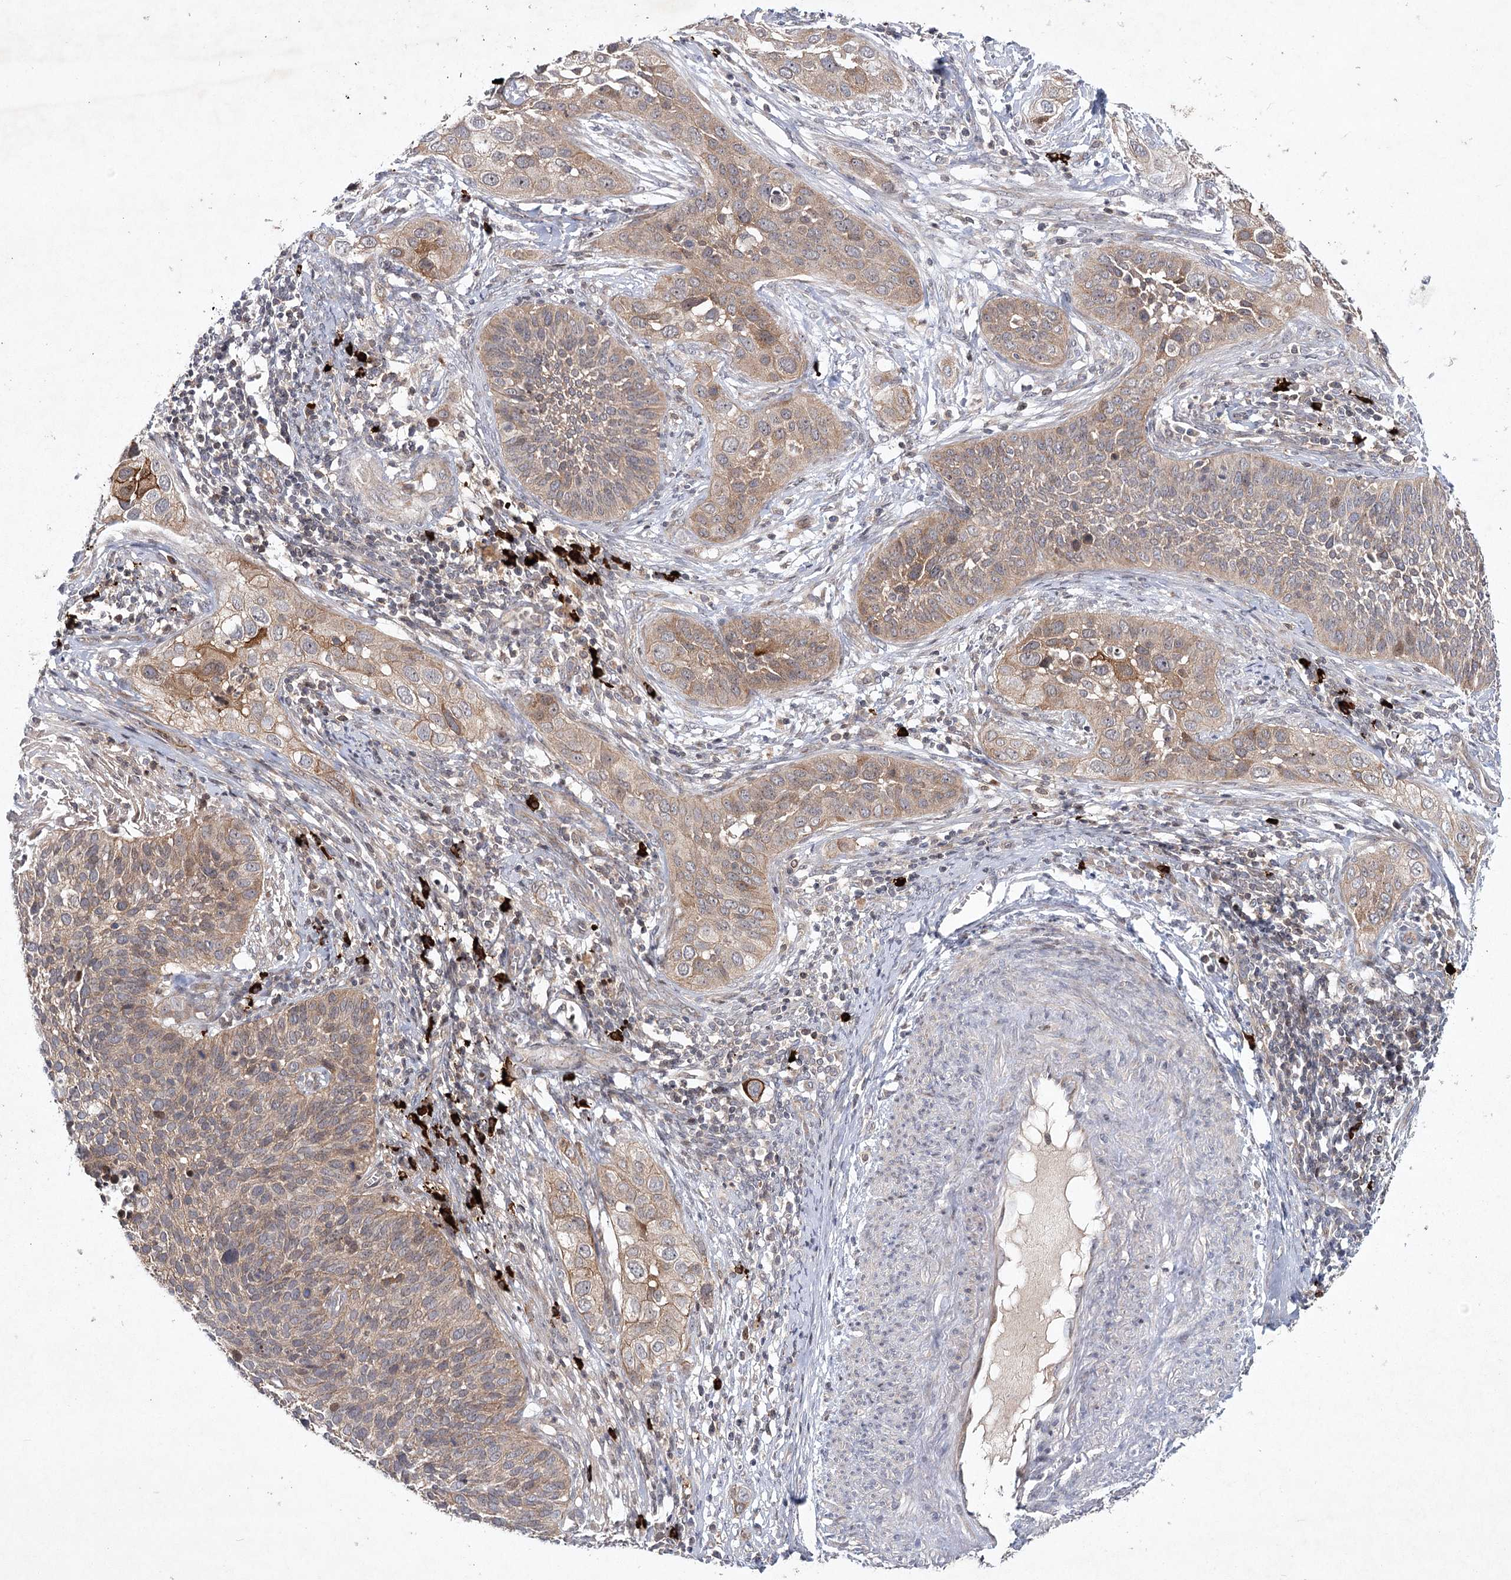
{"staining": {"intensity": "moderate", "quantity": ">75%", "location": "cytoplasmic/membranous"}, "tissue": "cervical cancer", "cell_type": "Tumor cells", "image_type": "cancer", "snomed": [{"axis": "morphology", "description": "Squamous cell carcinoma, NOS"}, {"axis": "topography", "description": "Cervix"}], "caption": "Brown immunohistochemical staining in human cervical cancer (squamous cell carcinoma) reveals moderate cytoplasmic/membranous expression in about >75% of tumor cells.", "gene": "MAP3K13", "patient": {"sex": "female", "age": 34}}